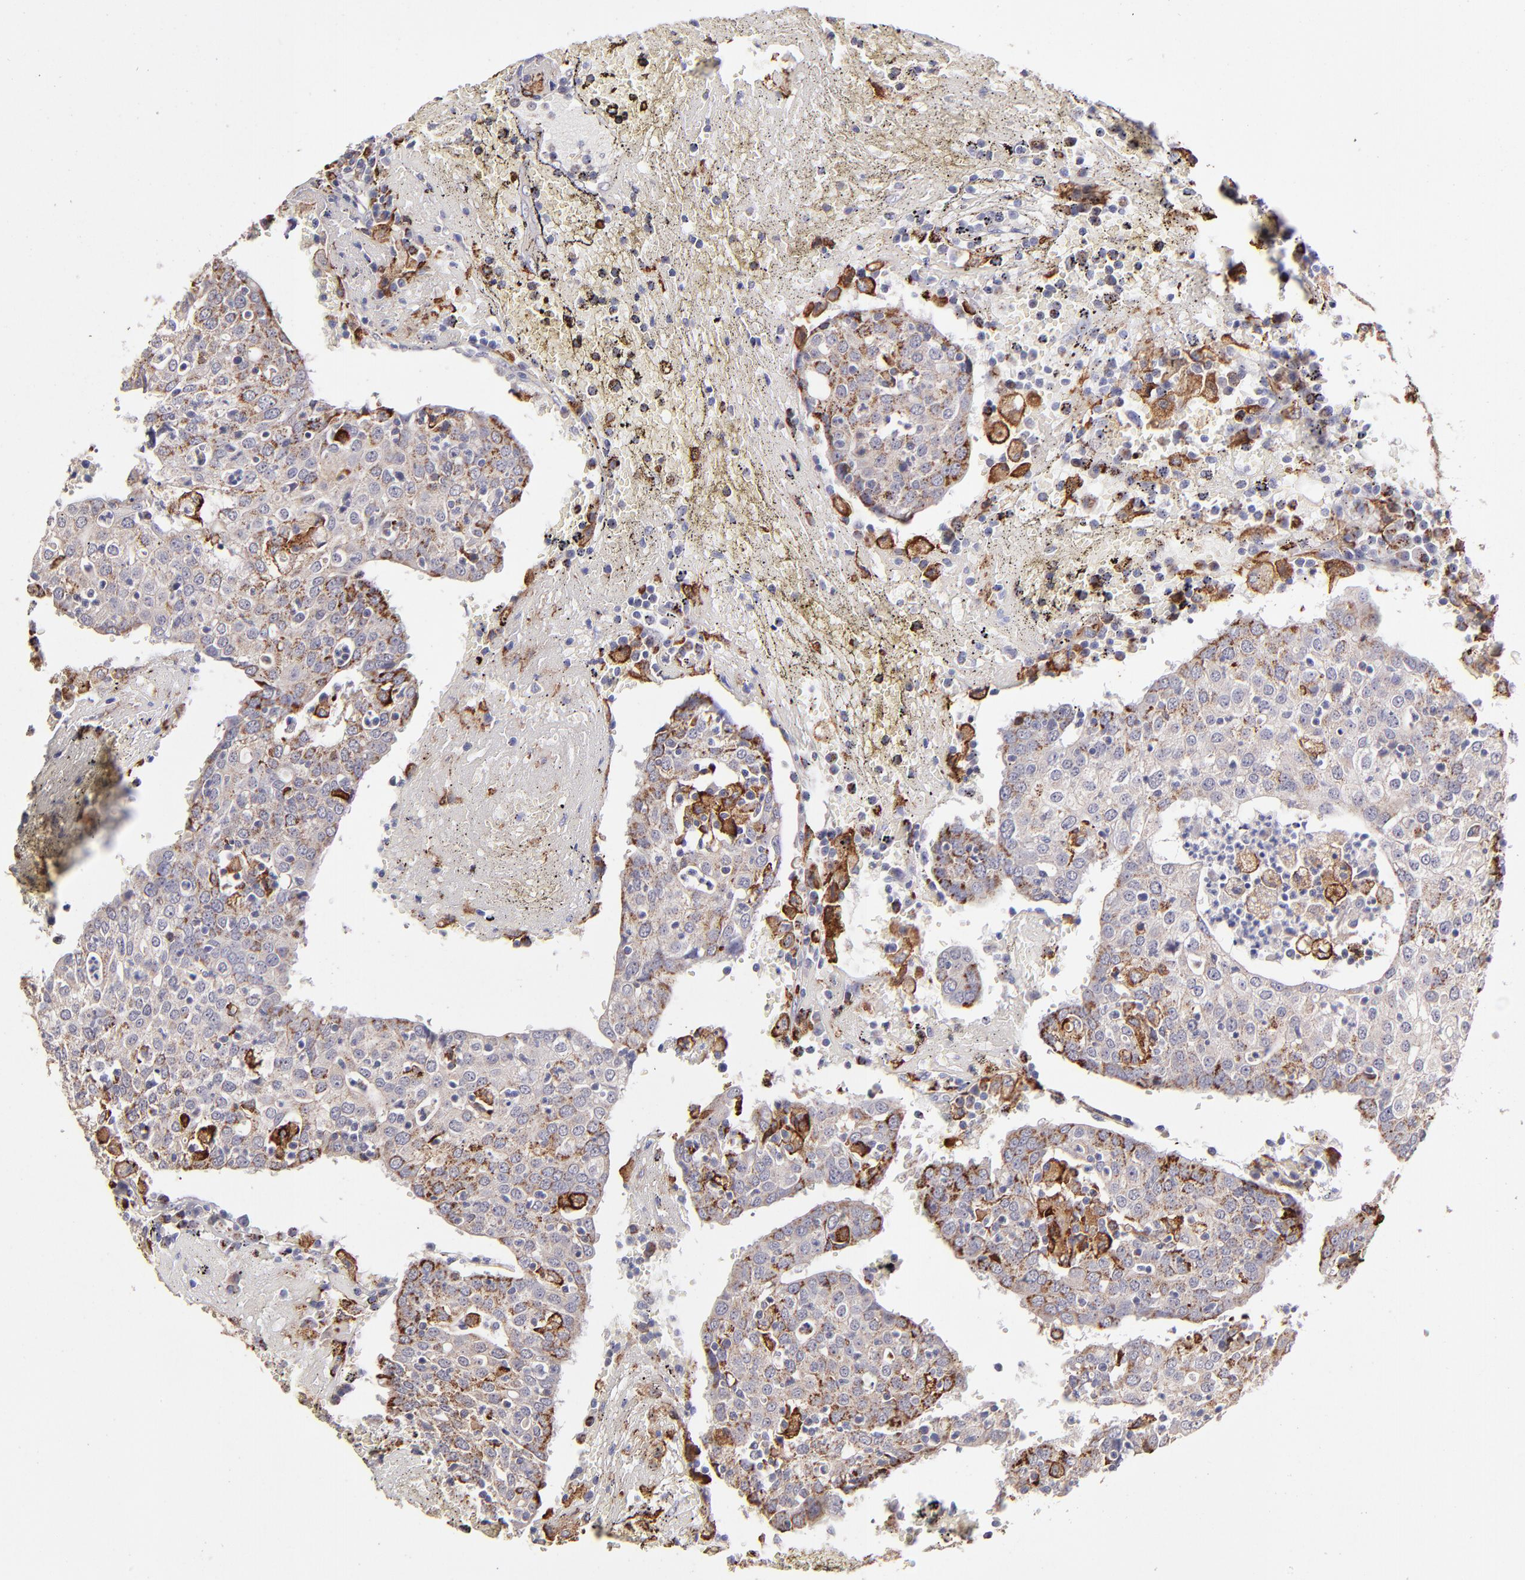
{"staining": {"intensity": "strong", "quantity": "25%-75%", "location": "cytoplasmic/membranous"}, "tissue": "head and neck cancer", "cell_type": "Tumor cells", "image_type": "cancer", "snomed": [{"axis": "morphology", "description": "Adenocarcinoma, NOS"}, {"axis": "topography", "description": "Salivary gland"}, {"axis": "topography", "description": "Head-Neck"}], "caption": "Strong cytoplasmic/membranous staining for a protein is present in approximately 25%-75% of tumor cells of head and neck cancer (adenocarcinoma) using IHC.", "gene": "GLDC", "patient": {"sex": "female", "age": 65}}